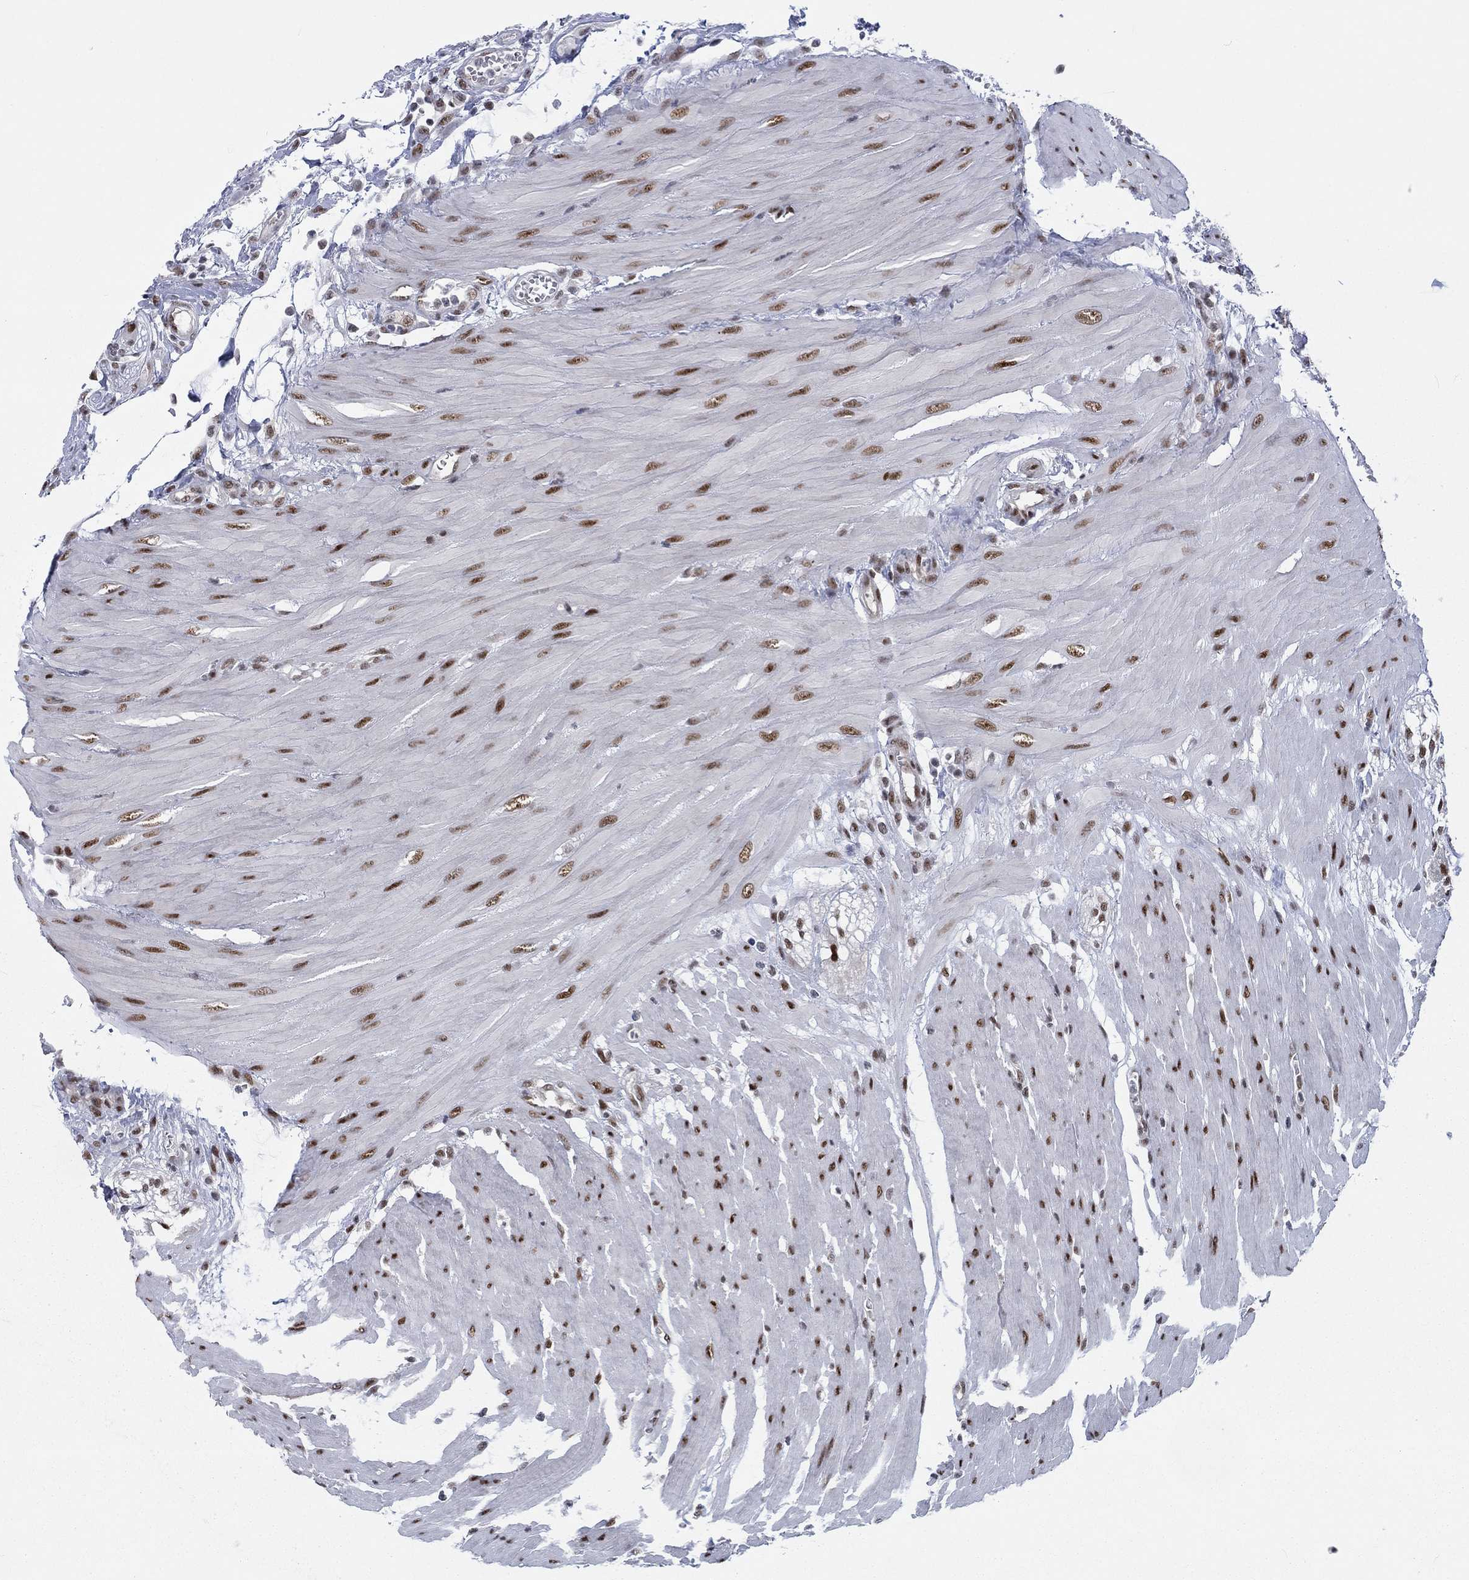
{"staining": {"intensity": "moderate", "quantity": ">75%", "location": "nuclear"}, "tissue": "colon", "cell_type": "Endothelial cells", "image_type": "normal", "snomed": [{"axis": "morphology", "description": "Normal tissue, NOS"}, {"axis": "morphology", "description": "Adenocarcinoma, NOS"}, {"axis": "topography", "description": "Colon"}], "caption": "A high-resolution photomicrograph shows immunohistochemistry (IHC) staining of benign colon, which displays moderate nuclear expression in approximately >75% of endothelial cells. The staining was performed using DAB (3,3'-diaminobenzidine) to visualize the protein expression in brown, while the nuclei were stained in blue with hematoxylin (Magnification: 20x).", "gene": "FYTTD1", "patient": {"sex": "male", "age": 65}}